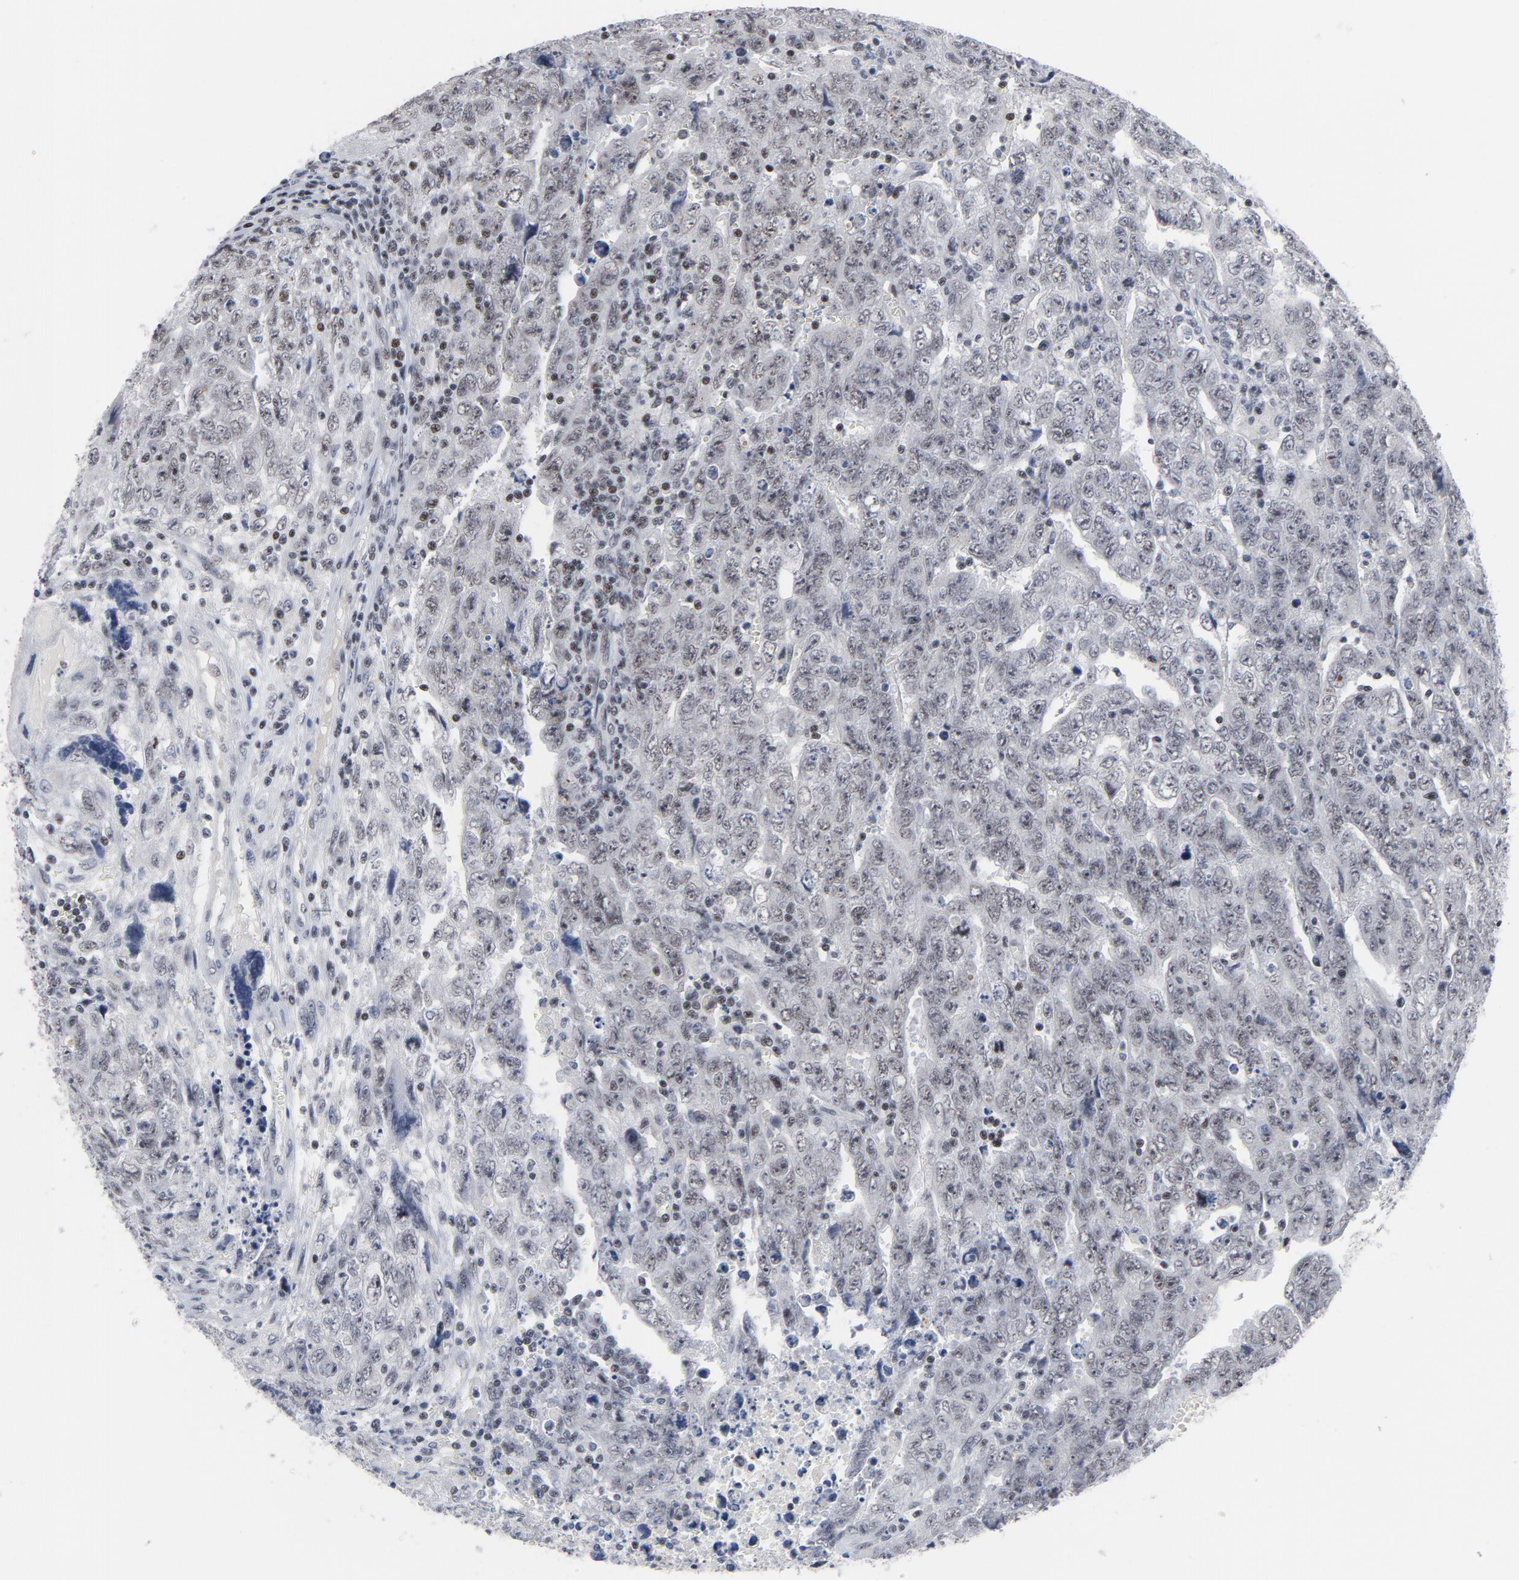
{"staining": {"intensity": "moderate", "quantity": ">75%", "location": "nuclear"}, "tissue": "testis cancer", "cell_type": "Tumor cells", "image_type": "cancer", "snomed": [{"axis": "morphology", "description": "Carcinoma, Embryonal, NOS"}, {"axis": "topography", "description": "Testis"}], "caption": "Approximately >75% of tumor cells in testis embryonal carcinoma reveal moderate nuclear protein positivity as visualized by brown immunohistochemical staining.", "gene": "GABPA", "patient": {"sex": "male", "age": 28}}